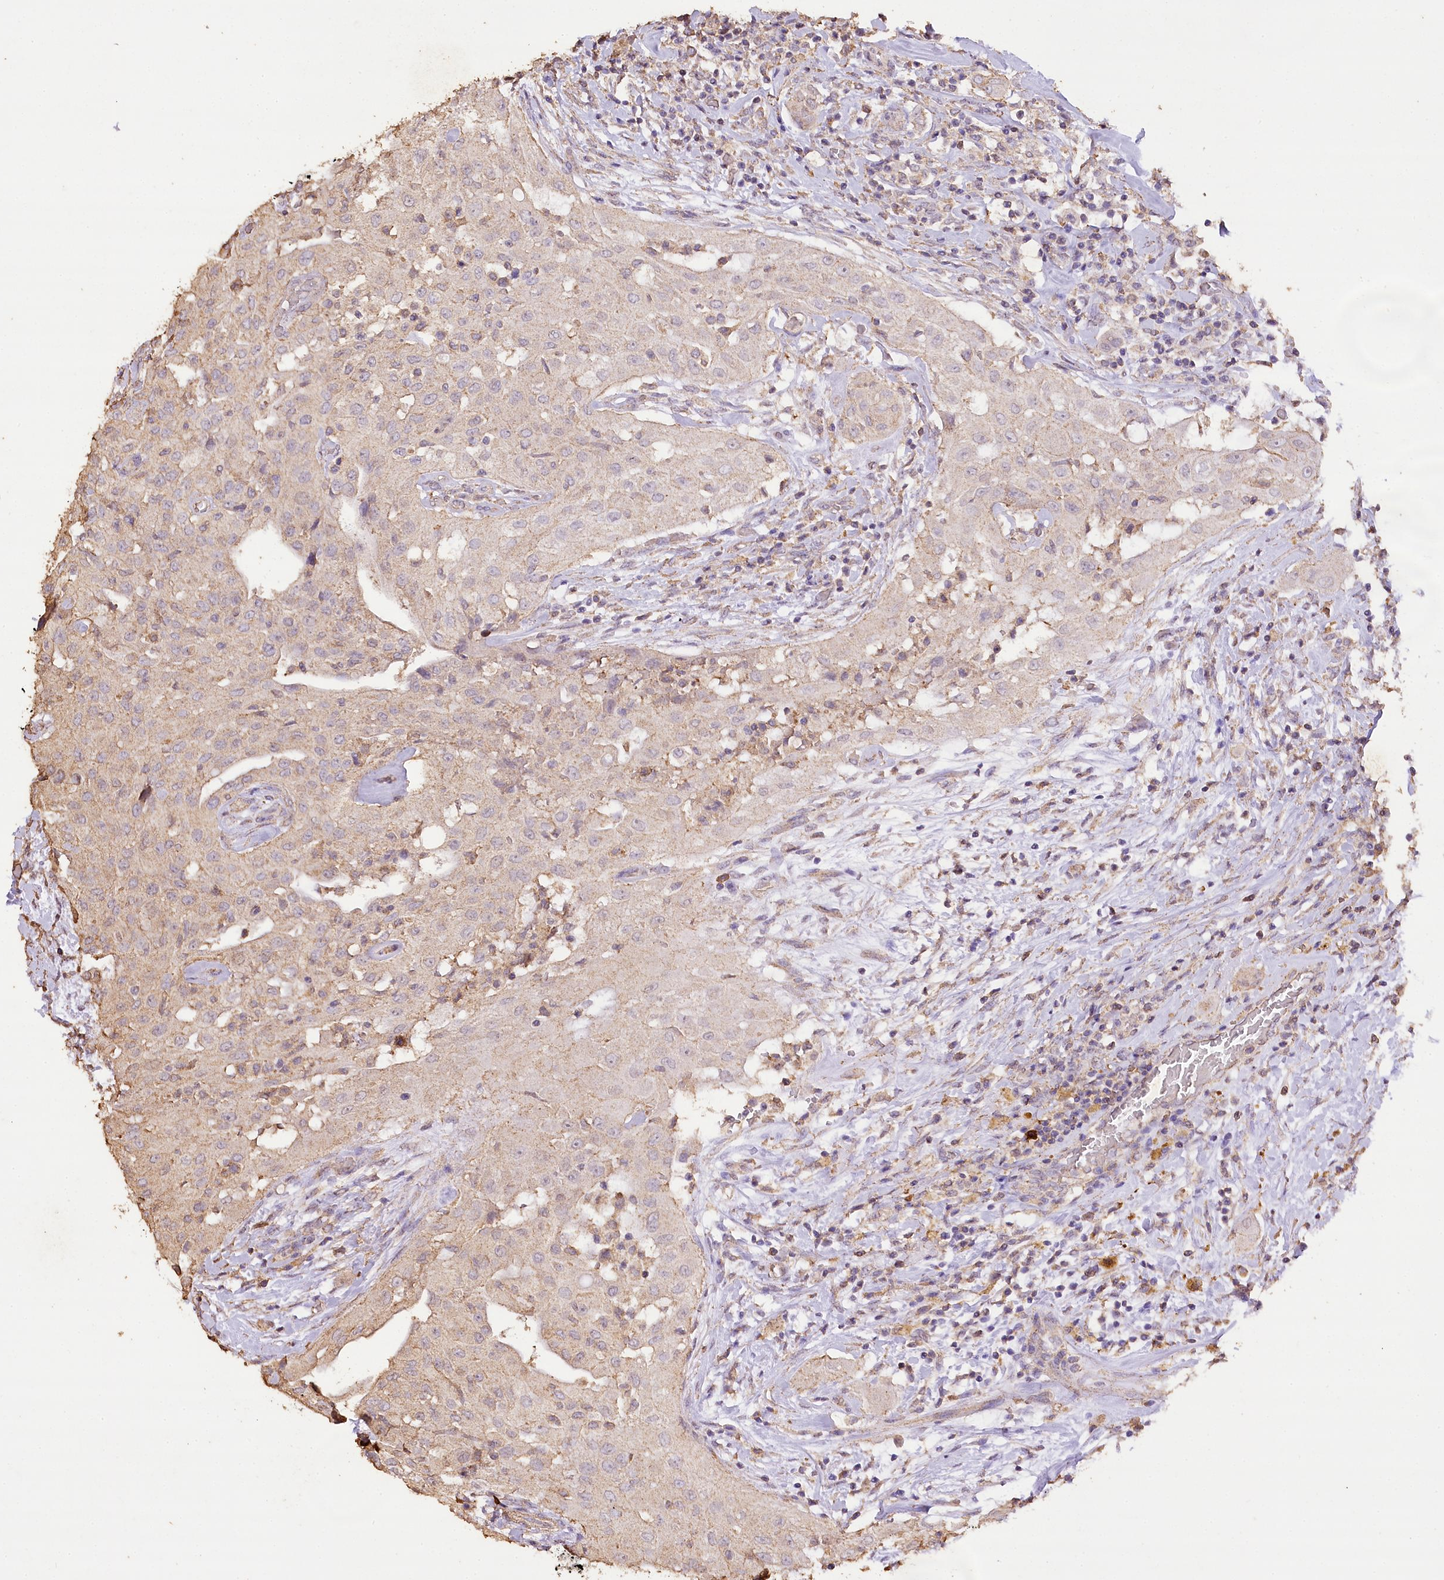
{"staining": {"intensity": "weak", "quantity": "25%-75%", "location": "cytoplasmic/membranous"}, "tissue": "thyroid cancer", "cell_type": "Tumor cells", "image_type": "cancer", "snomed": [{"axis": "morphology", "description": "Papillary adenocarcinoma, NOS"}, {"axis": "topography", "description": "Thyroid gland"}], "caption": "Immunohistochemistry (DAB) staining of thyroid papillary adenocarcinoma demonstrates weak cytoplasmic/membranous protein staining in about 25%-75% of tumor cells.", "gene": "IREB2", "patient": {"sex": "female", "age": 59}}